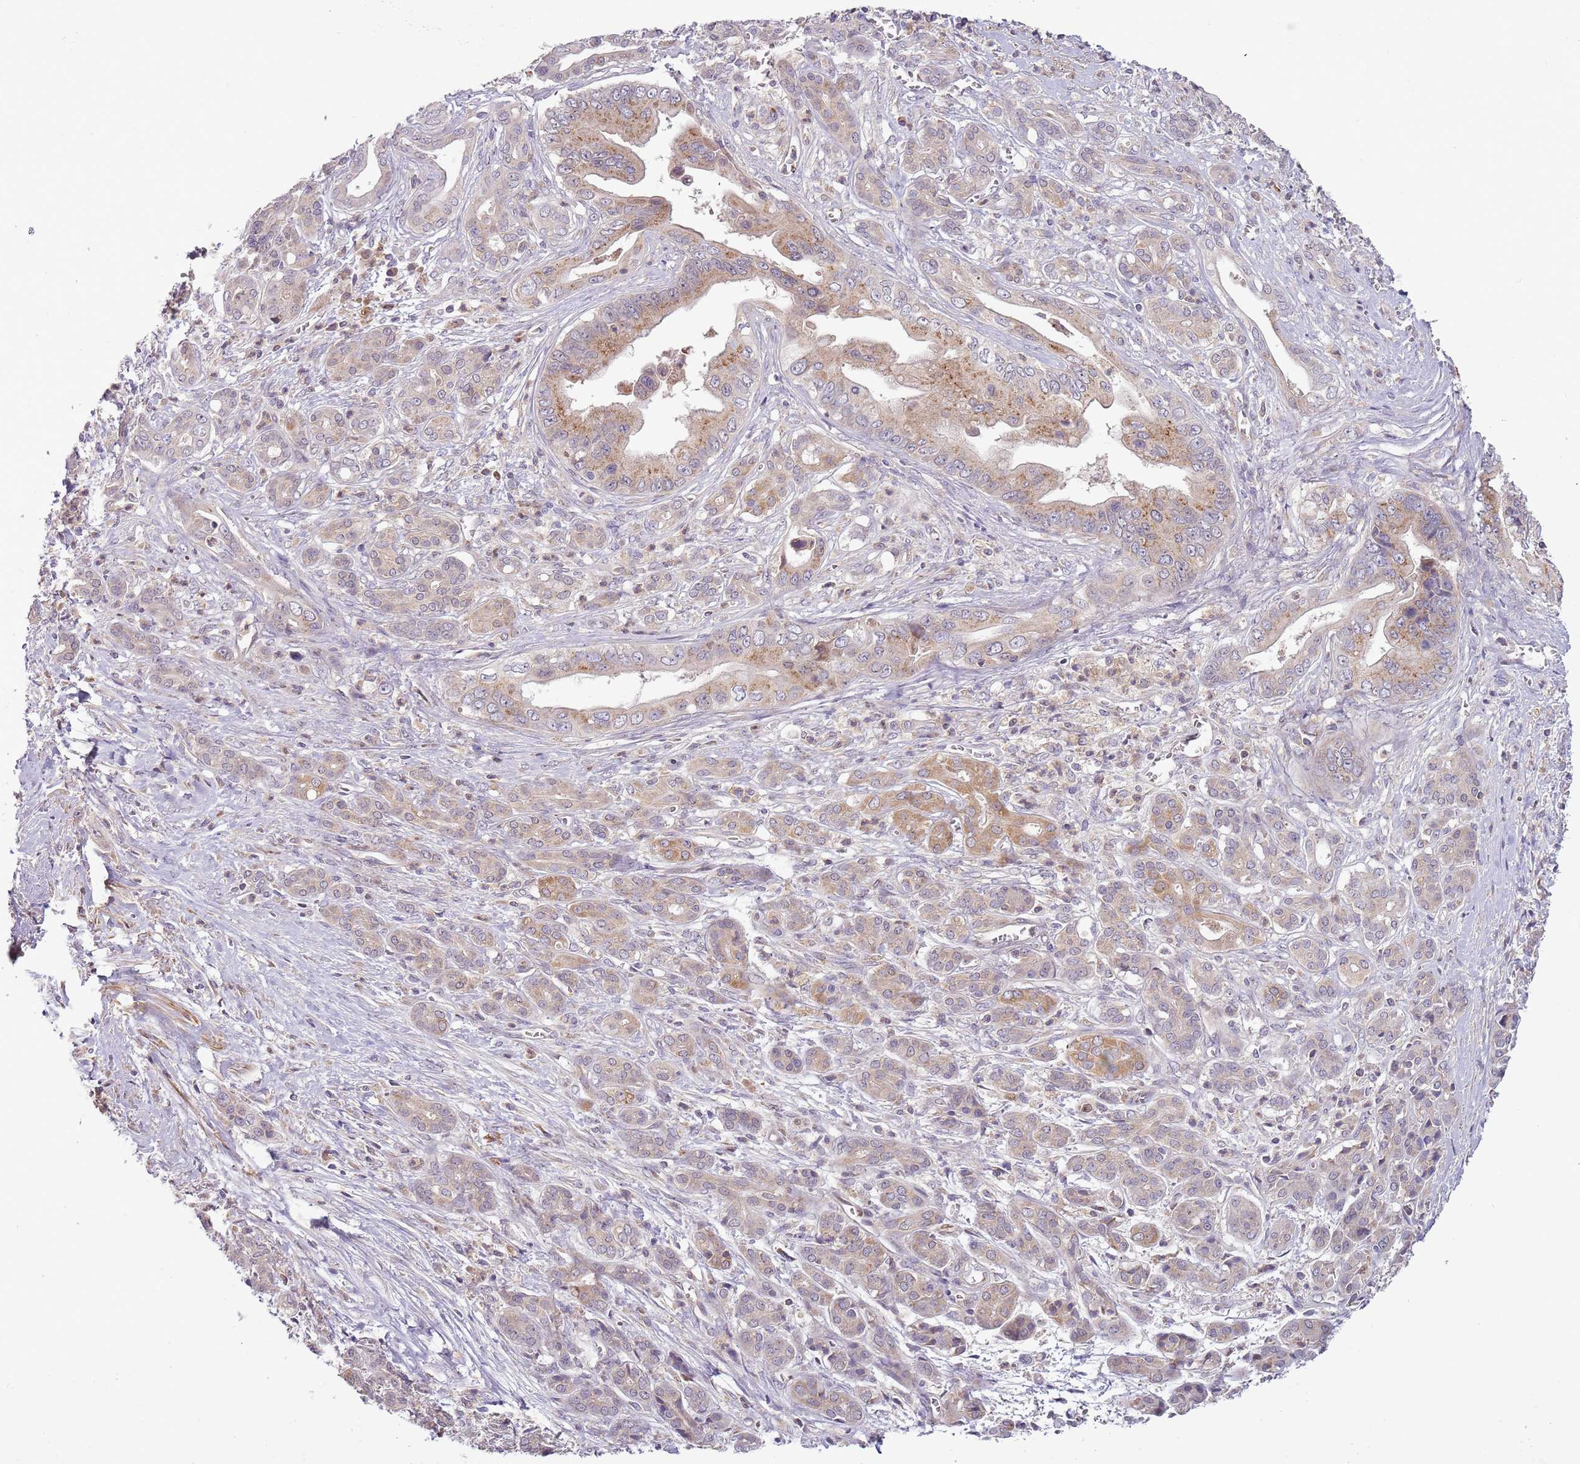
{"staining": {"intensity": "moderate", "quantity": "25%-75%", "location": "cytoplasmic/membranous"}, "tissue": "pancreatic cancer", "cell_type": "Tumor cells", "image_type": "cancer", "snomed": [{"axis": "morphology", "description": "Adenocarcinoma, NOS"}, {"axis": "topography", "description": "Pancreas"}], "caption": "DAB (3,3'-diaminobenzidine) immunohistochemical staining of pancreatic cancer (adenocarcinoma) displays moderate cytoplasmic/membranous protein positivity in approximately 25%-75% of tumor cells. Using DAB (brown) and hematoxylin (blue) stains, captured at high magnification using brightfield microscopy.", "gene": "DTD2", "patient": {"sex": "male", "age": 59}}